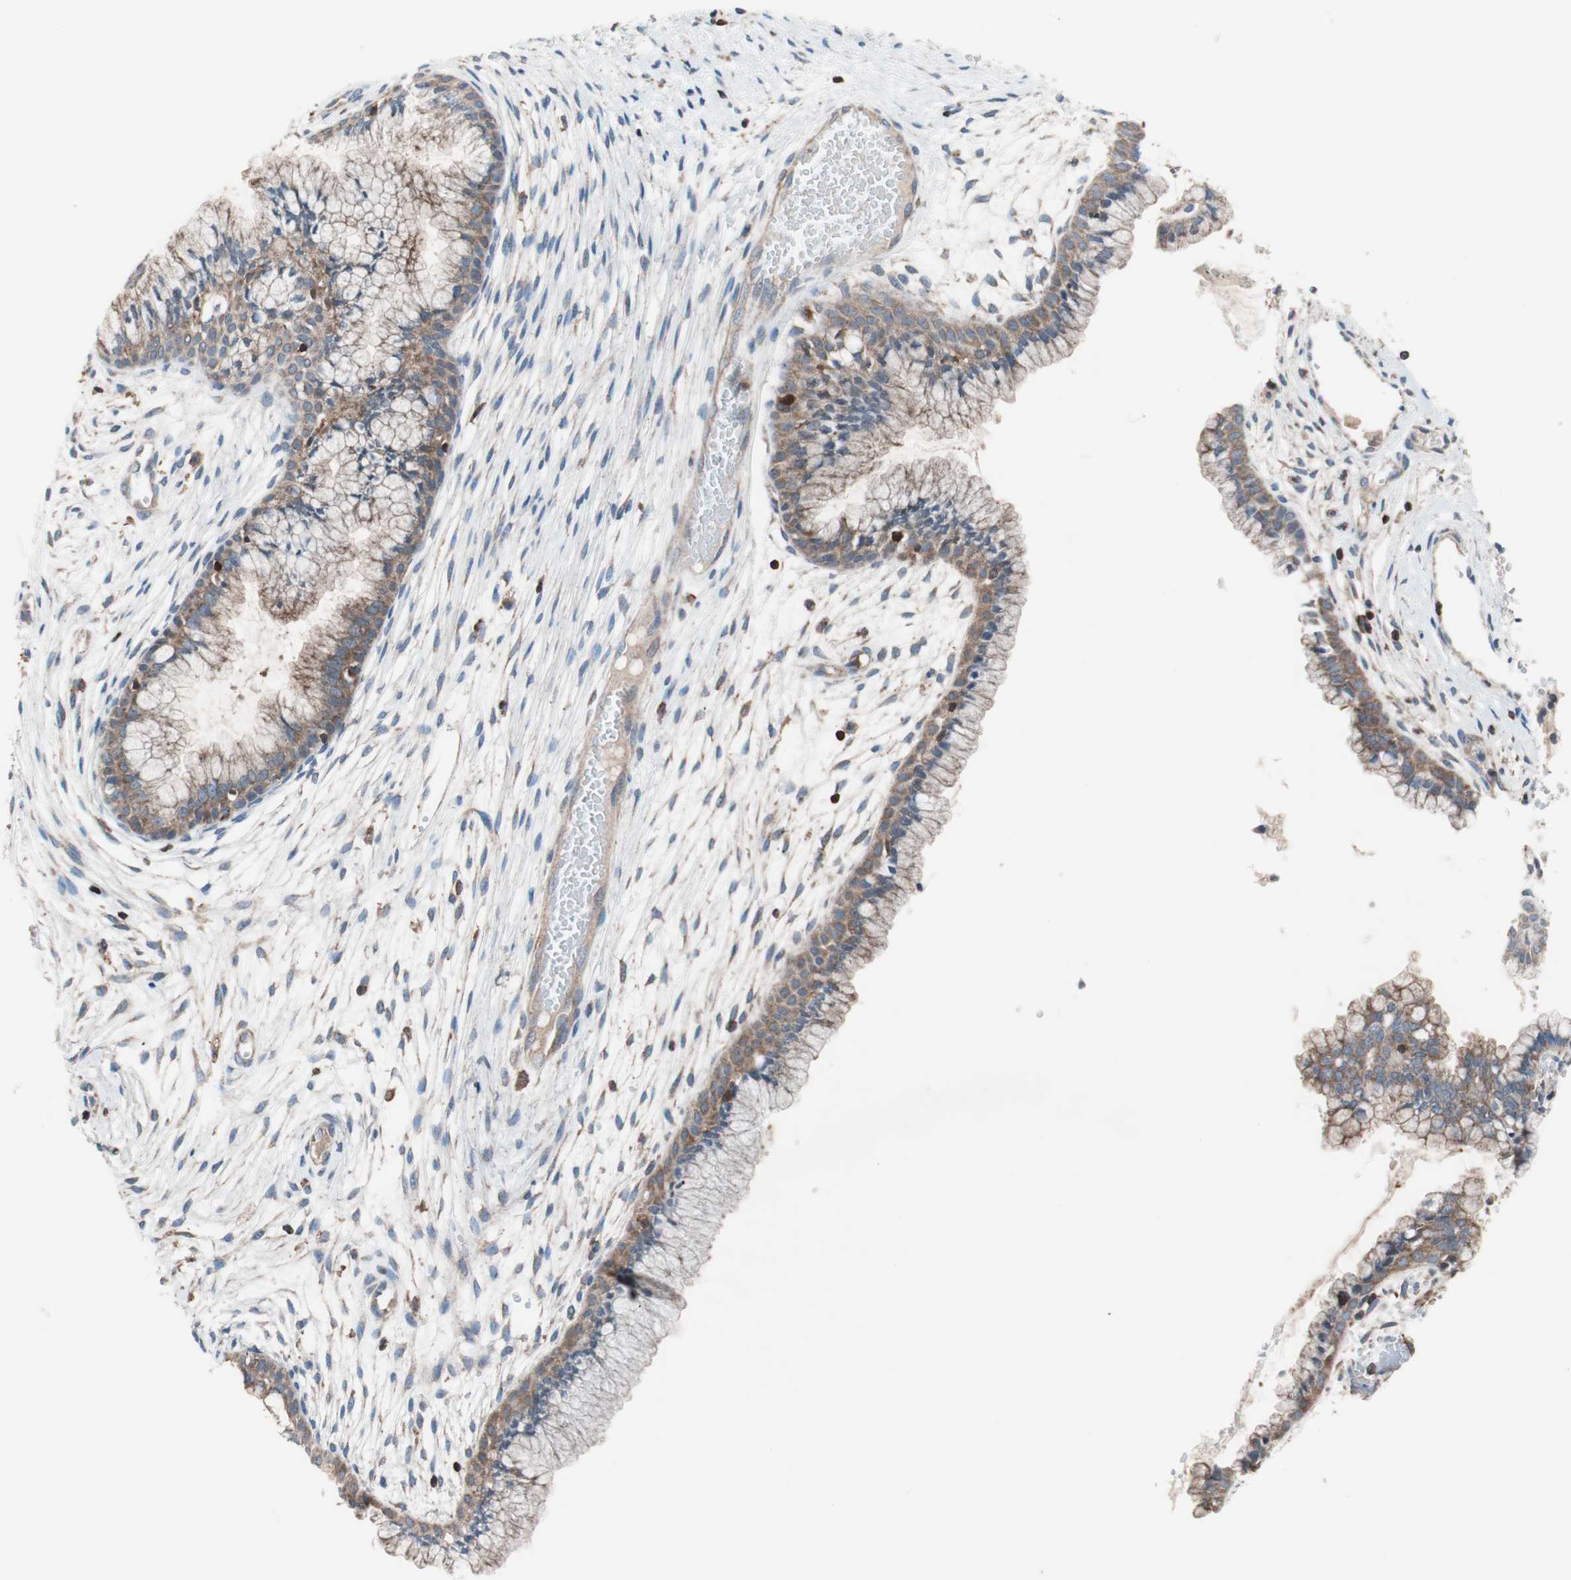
{"staining": {"intensity": "moderate", "quantity": ">75%", "location": "cytoplasmic/membranous"}, "tissue": "cervix", "cell_type": "Glandular cells", "image_type": "normal", "snomed": [{"axis": "morphology", "description": "Normal tissue, NOS"}, {"axis": "topography", "description": "Cervix"}], "caption": "Cervix was stained to show a protein in brown. There is medium levels of moderate cytoplasmic/membranous positivity in about >75% of glandular cells. (brown staining indicates protein expression, while blue staining denotes nuclei).", "gene": "PIK3R1", "patient": {"sex": "female", "age": 39}}